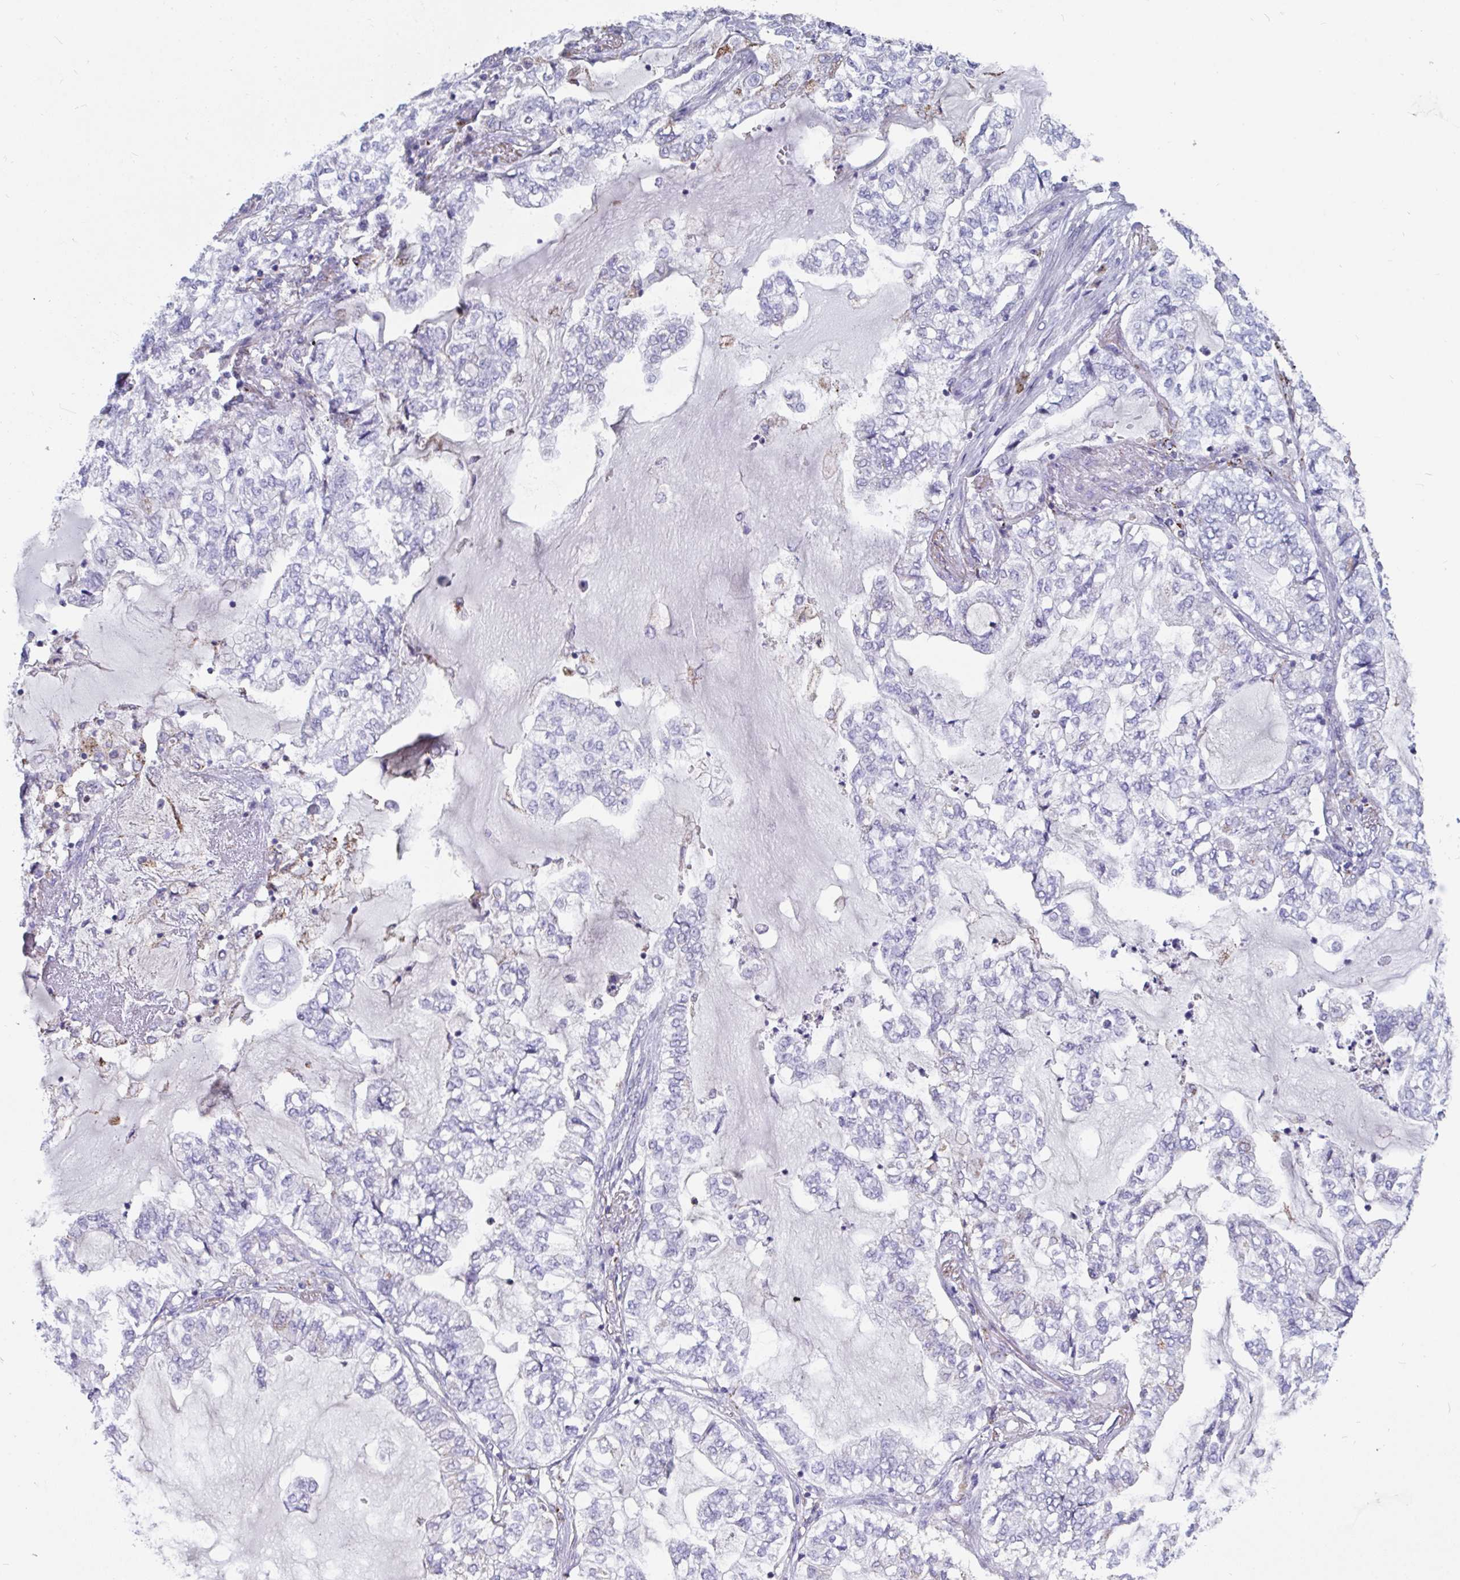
{"staining": {"intensity": "negative", "quantity": "none", "location": "none"}, "tissue": "lung cancer", "cell_type": "Tumor cells", "image_type": "cancer", "snomed": [{"axis": "morphology", "description": "Adenocarcinoma, NOS"}, {"axis": "topography", "description": "Lymph node"}, {"axis": "topography", "description": "Lung"}], "caption": "Tumor cells show no significant protein staining in lung adenocarcinoma.", "gene": "FAM156B", "patient": {"sex": "male", "age": 66}}